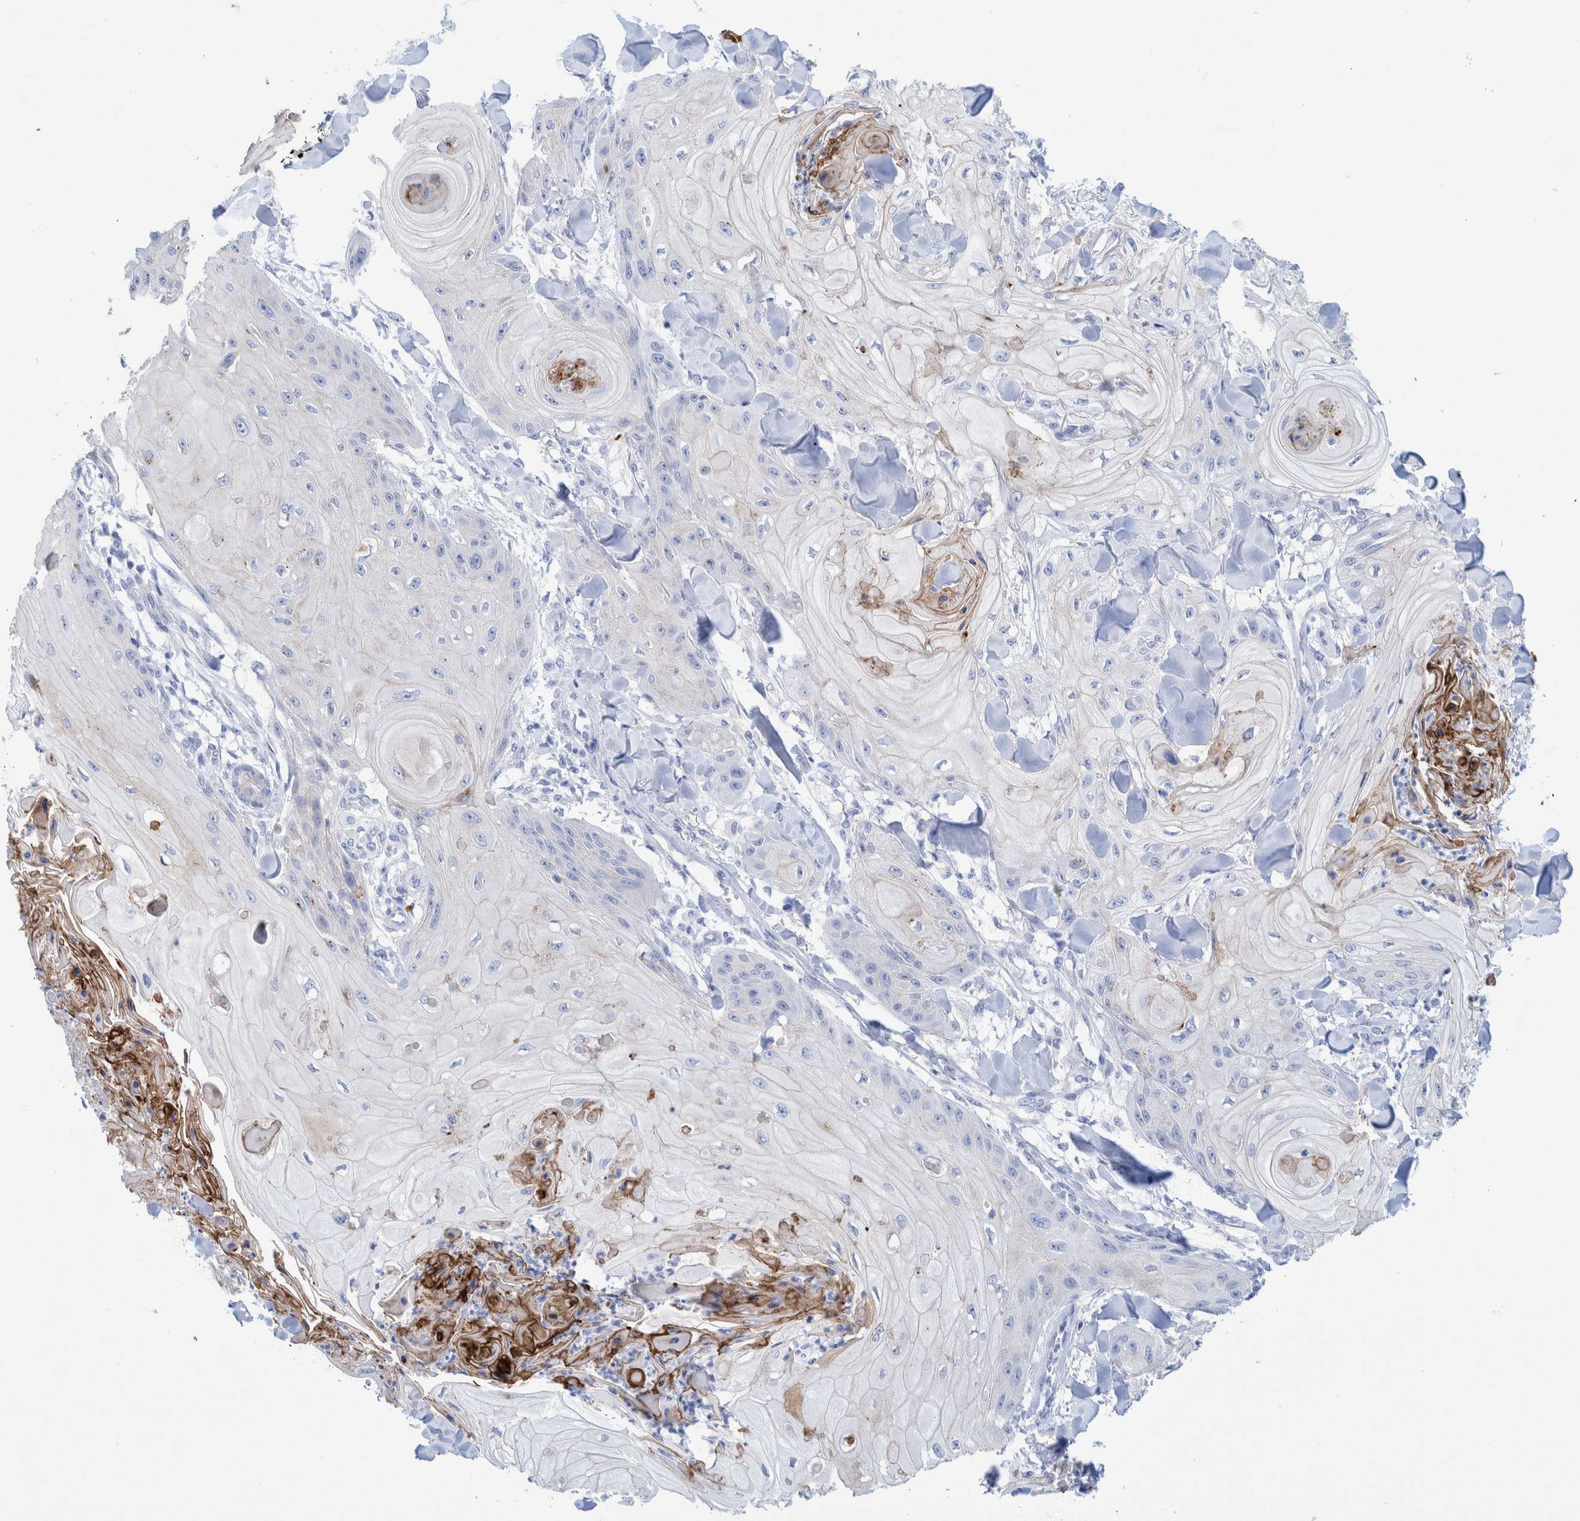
{"staining": {"intensity": "weak", "quantity": "<25%", "location": "cytoplasmic/membranous"}, "tissue": "skin cancer", "cell_type": "Tumor cells", "image_type": "cancer", "snomed": [{"axis": "morphology", "description": "Squamous cell carcinoma, NOS"}, {"axis": "topography", "description": "Skin"}], "caption": "Immunohistochemistry (IHC) photomicrograph of neoplastic tissue: human squamous cell carcinoma (skin) stained with DAB (3,3'-diaminobenzidine) reveals no significant protein staining in tumor cells. The staining was performed using DAB to visualize the protein expression in brown, while the nuclei were stained in blue with hematoxylin (Magnification: 20x).", "gene": "PERP", "patient": {"sex": "male", "age": 74}}